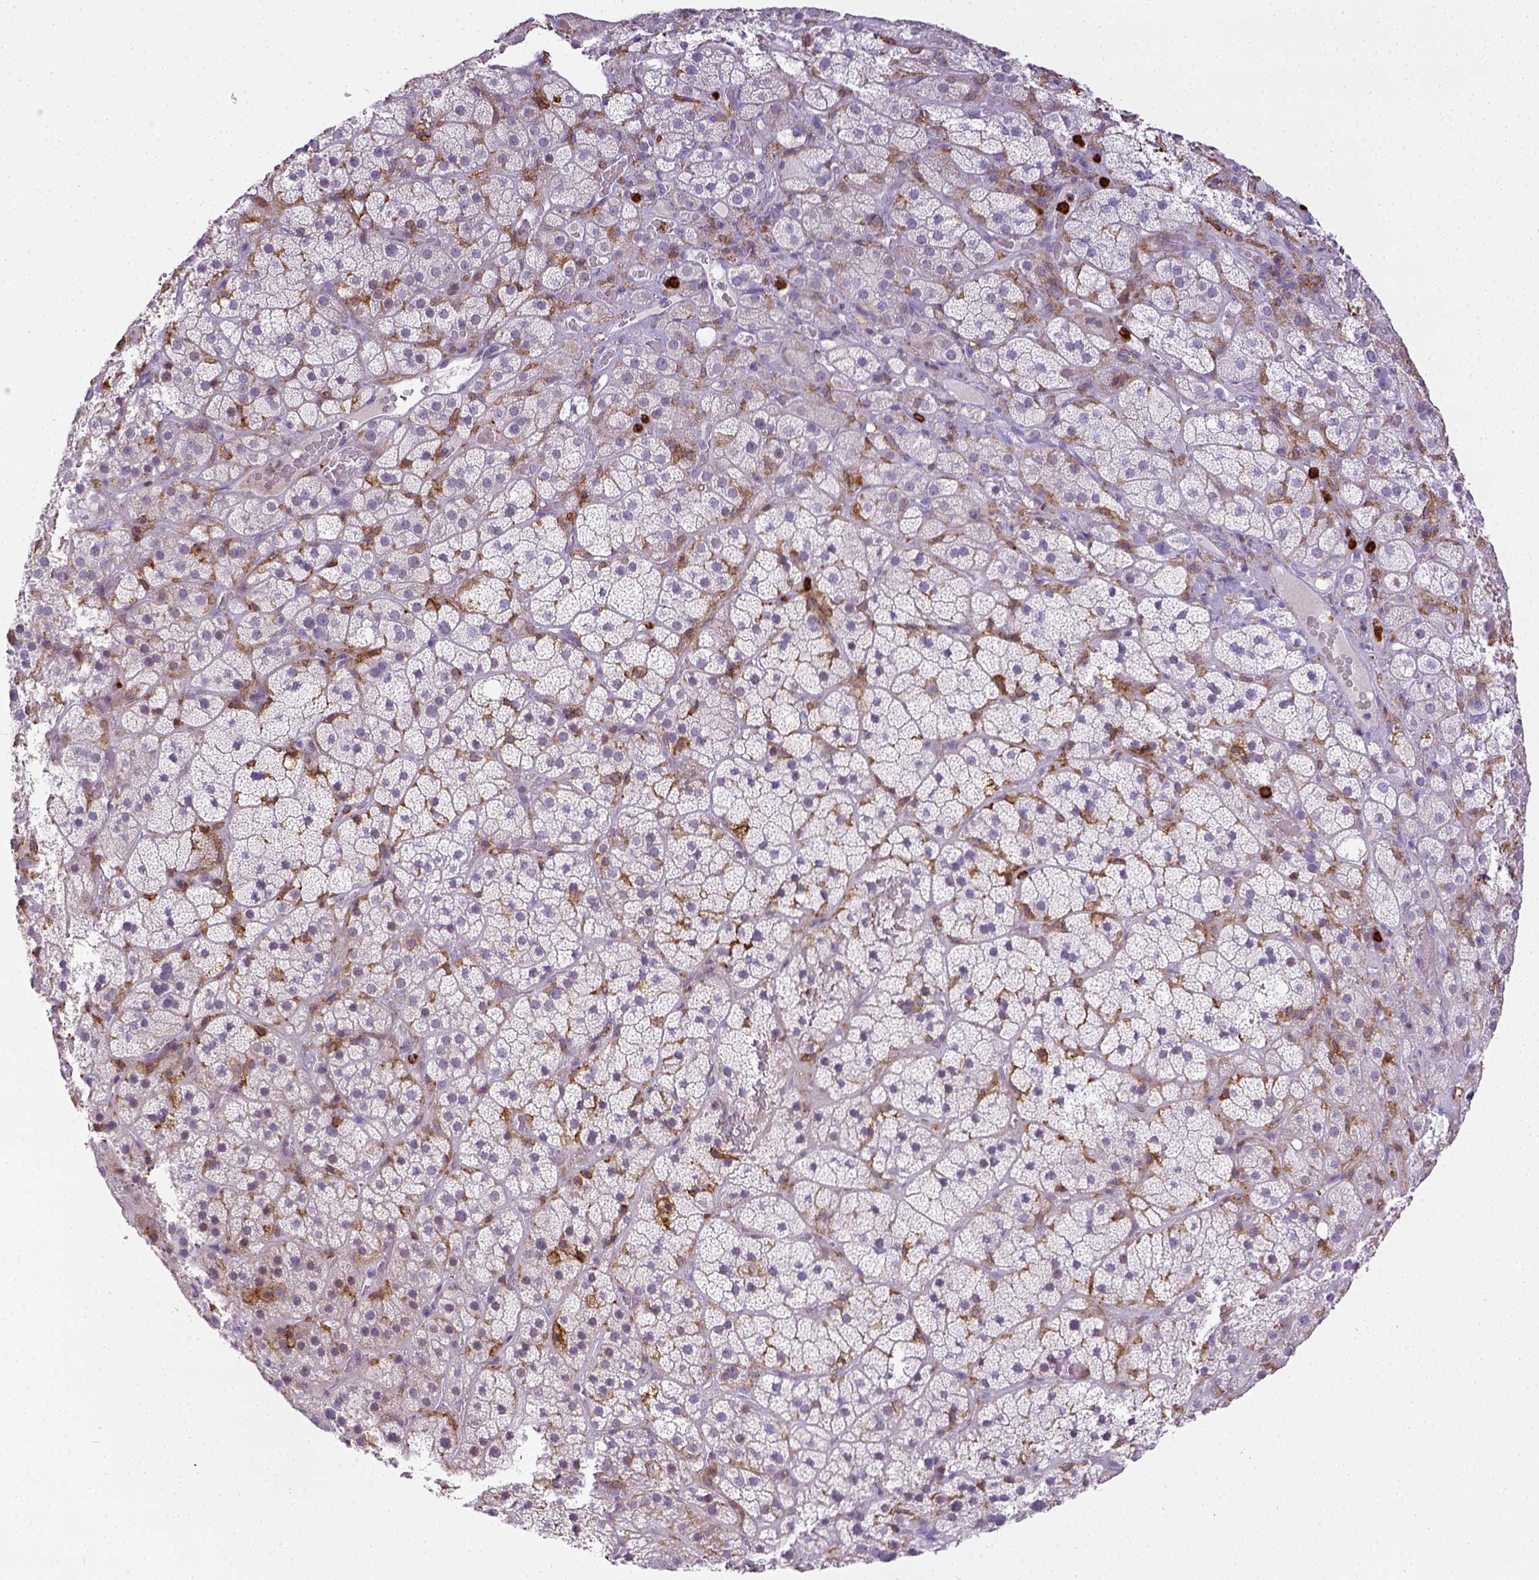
{"staining": {"intensity": "negative", "quantity": "none", "location": "none"}, "tissue": "adrenal gland", "cell_type": "Glandular cells", "image_type": "normal", "snomed": [{"axis": "morphology", "description": "Normal tissue, NOS"}, {"axis": "topography", "description": "Adrenal gland"}], "caption": "Immunohistochemistry (IHC) histopathology image of unremarkable adrenal gland stained for a protein (brown), which exhibits no staining in glandular cells. The staining is performed using DAB brown chromogen with nuclei counter-stained in using hematoxylin.", "gene": "ITGAM", "patient": {"sex": "male", "age": 57}}